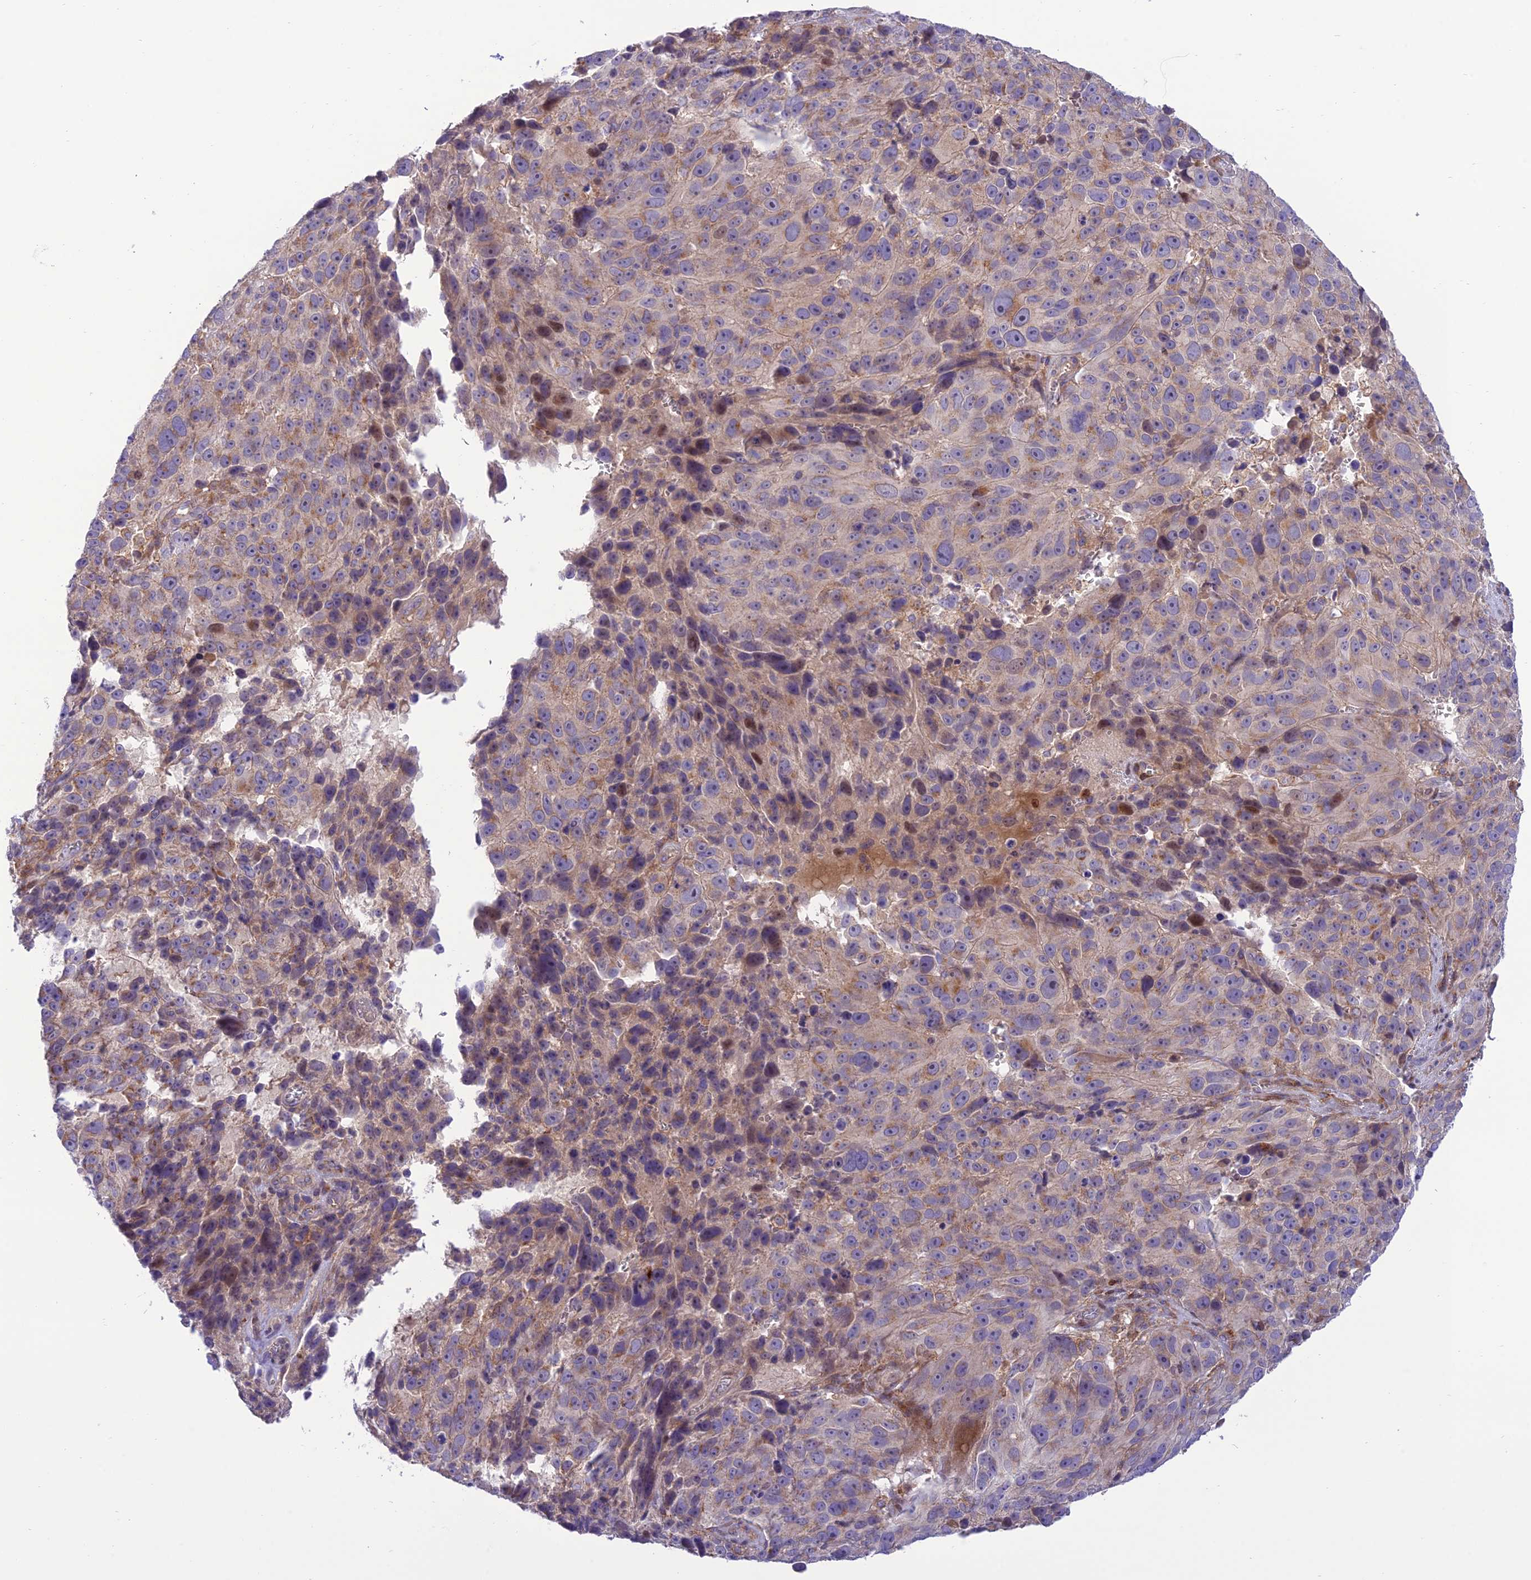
{"staining": {"intensity": "weak", "quantity": "25%-75%", "location": "cytoplasmic/membranous"}, "tissue": "melanoma", "cell_type": "Tumor cells", "image_type": "cancer", "snomed": [{"axis": "morphology", "description": "Malignant melanoma, NOS"}, {"axis": "topography", "description": "Skin"}], "caption": "Tumor cells exhibit low levels of weak cytoplasmic/membranous expression in about 25%-75% of cells in malignant melanoma.", "gene": "JMY", "patient": {"sex": "male", "age": 84}}